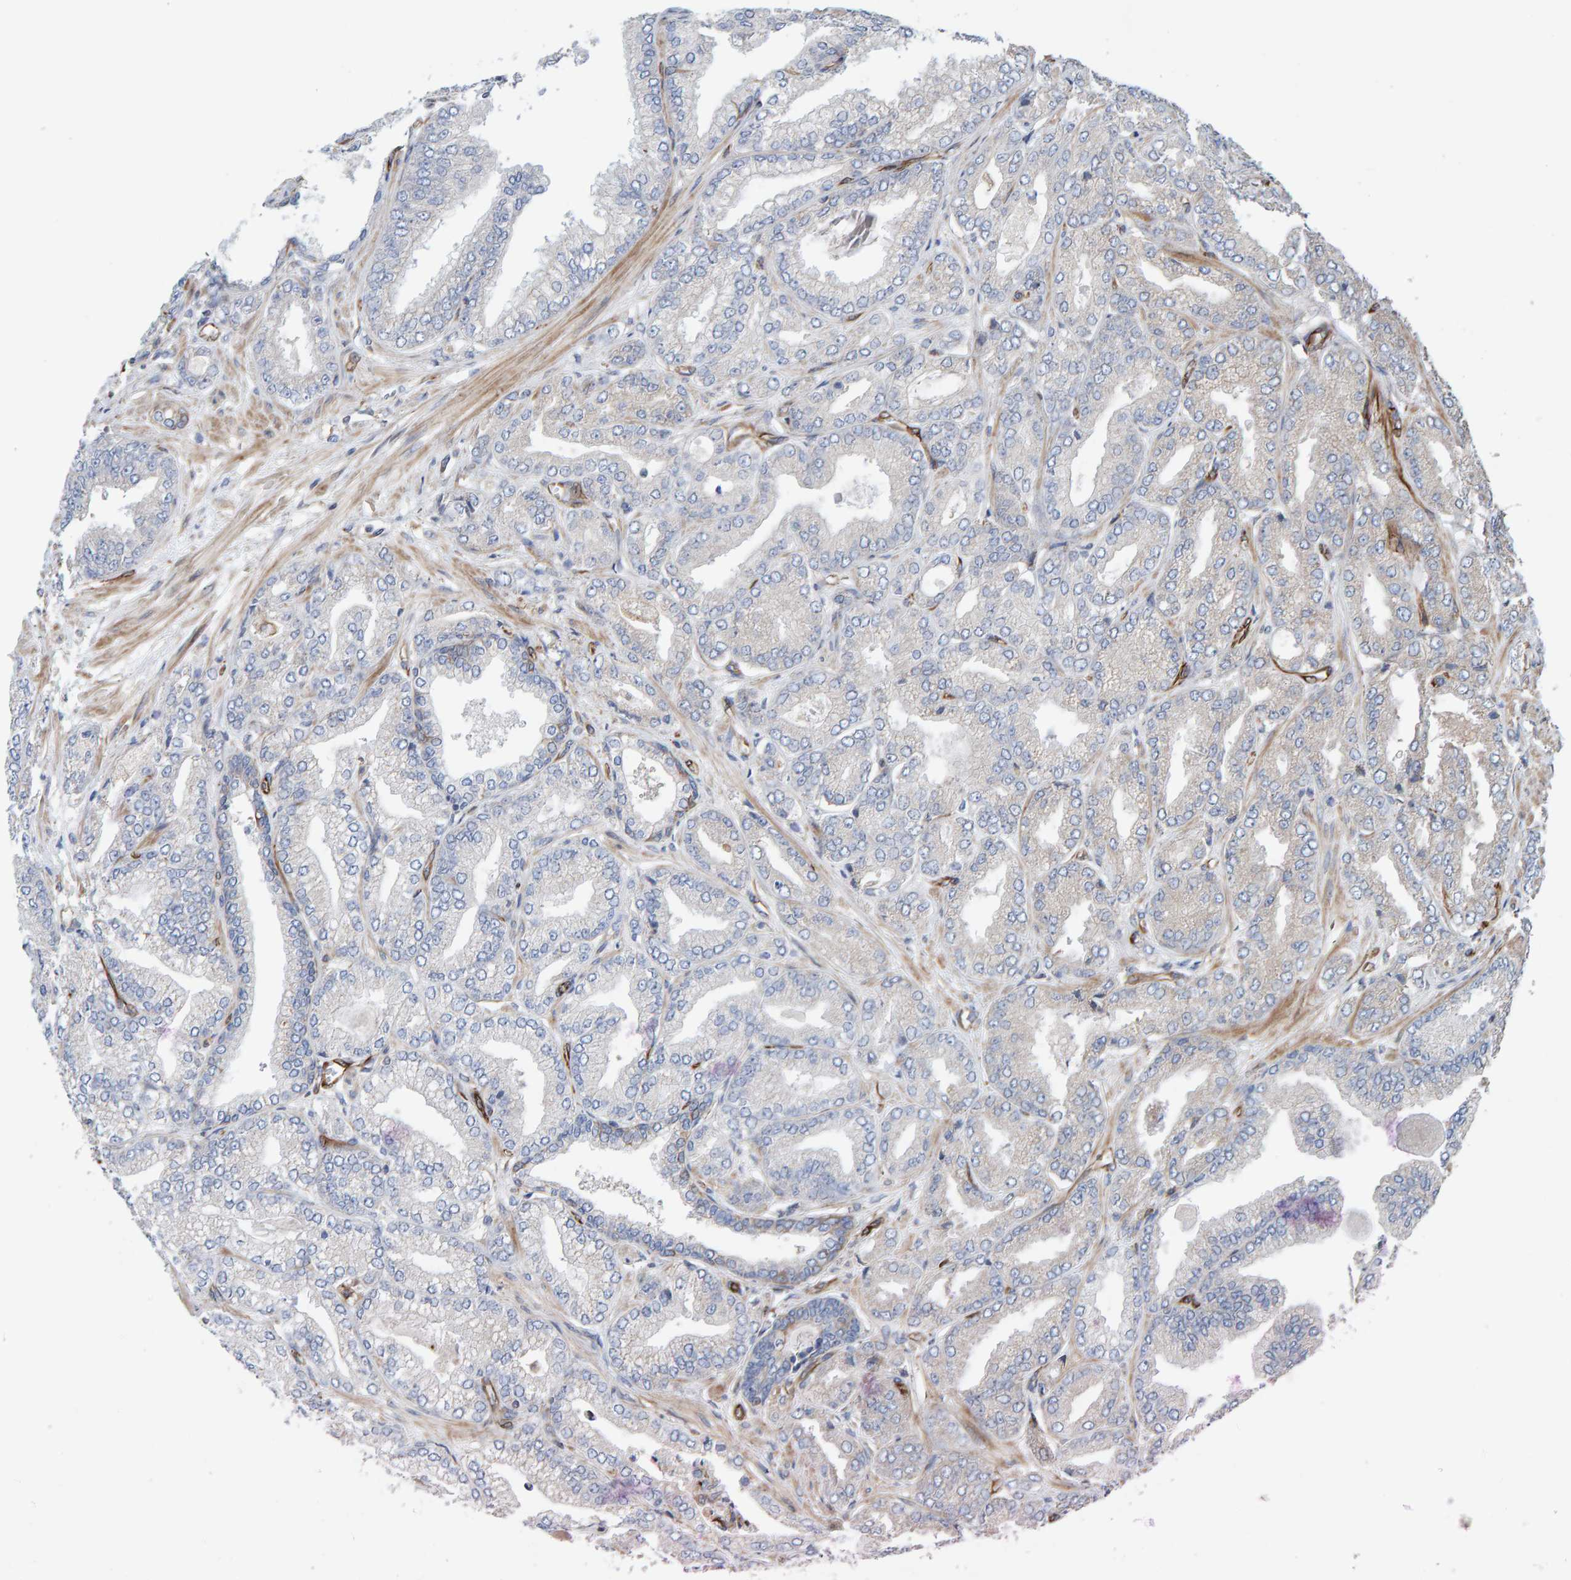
{"staining": {"intensity": "weak", "quantity": "<25%", "location": "cytoplasmic/membranous"}, "tissue": "prostate cancer", "cell_type": "Tumor cells", "image_type": "cancer", "snomed": [{"axis": "morphology", "description": "Adenocarcinoma, Low grade"}, {"axis": "topography", "description": "Prostate"}], "caption": "A high-resolution histopathology image shows immunohistochemistry staining of prostate low-grade adenocarcinoma, which exhibits no significant positivity in tumor cells. (DAB (3,3'-diaminobenzidine) immunohistochemistry, high magnification).", "gene": "ZNF347", "patient": {"sex": "male", "age": 52}}